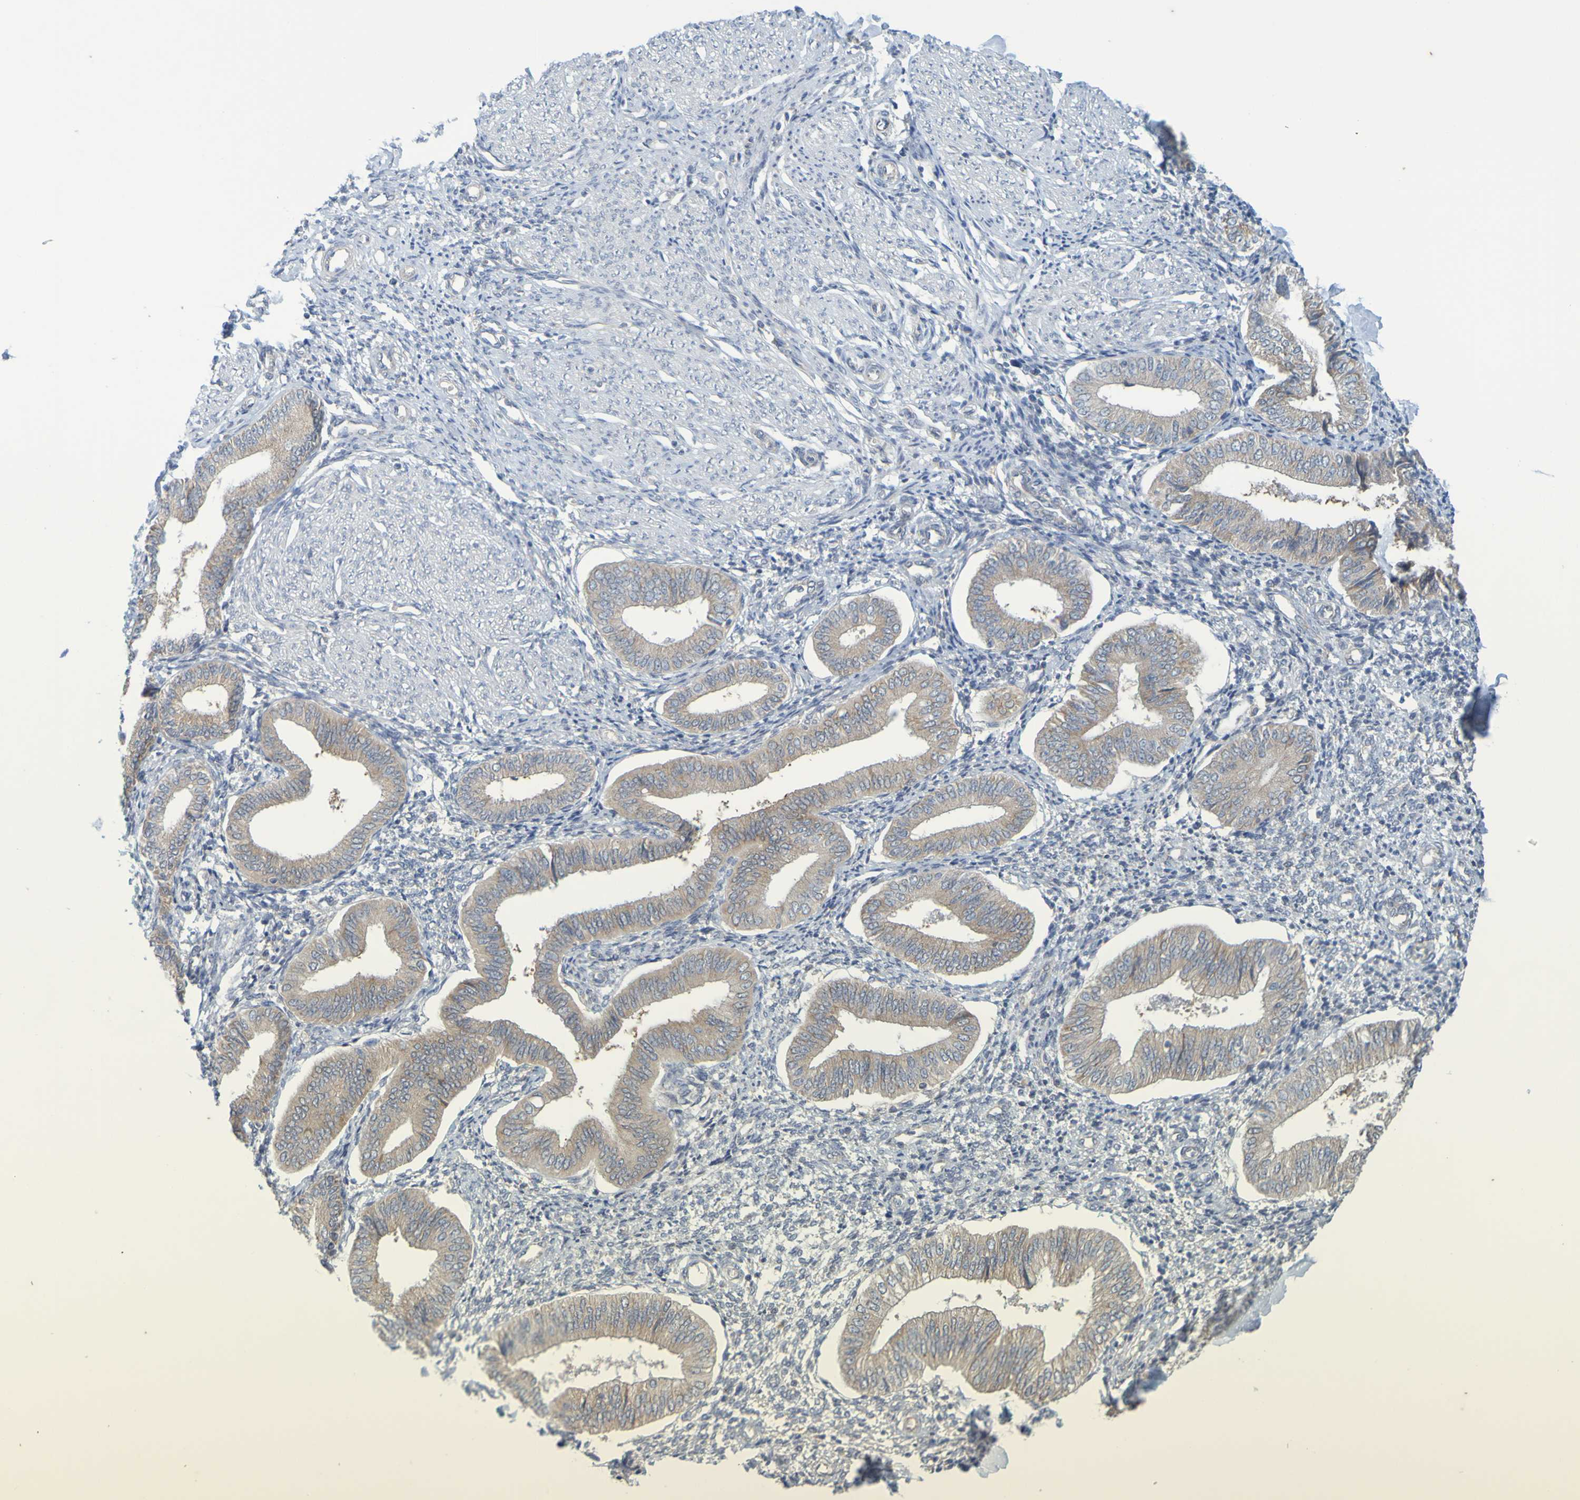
{"staining": {"intensity": "moderate", "quantity": "<25%", "location": "cytoplasmic/membranous"}, "tissue": "endometrium", "cell_type": "Cells in endometrial stroma", "image_type": "normal", "snomed": [{"axis": "morphology", "description": "Normal tissue, NOS"}, {"axis": "topography", "description": "Endometrium"}], "caption": "Human endometrium stained for a protein (brown) displays moderate cytoplasmic/membranous positive staining in approximately <25% of cells in endometrial stroma.", "gene": "MOGS", "patient": {"sex": "female", "age": 50}}